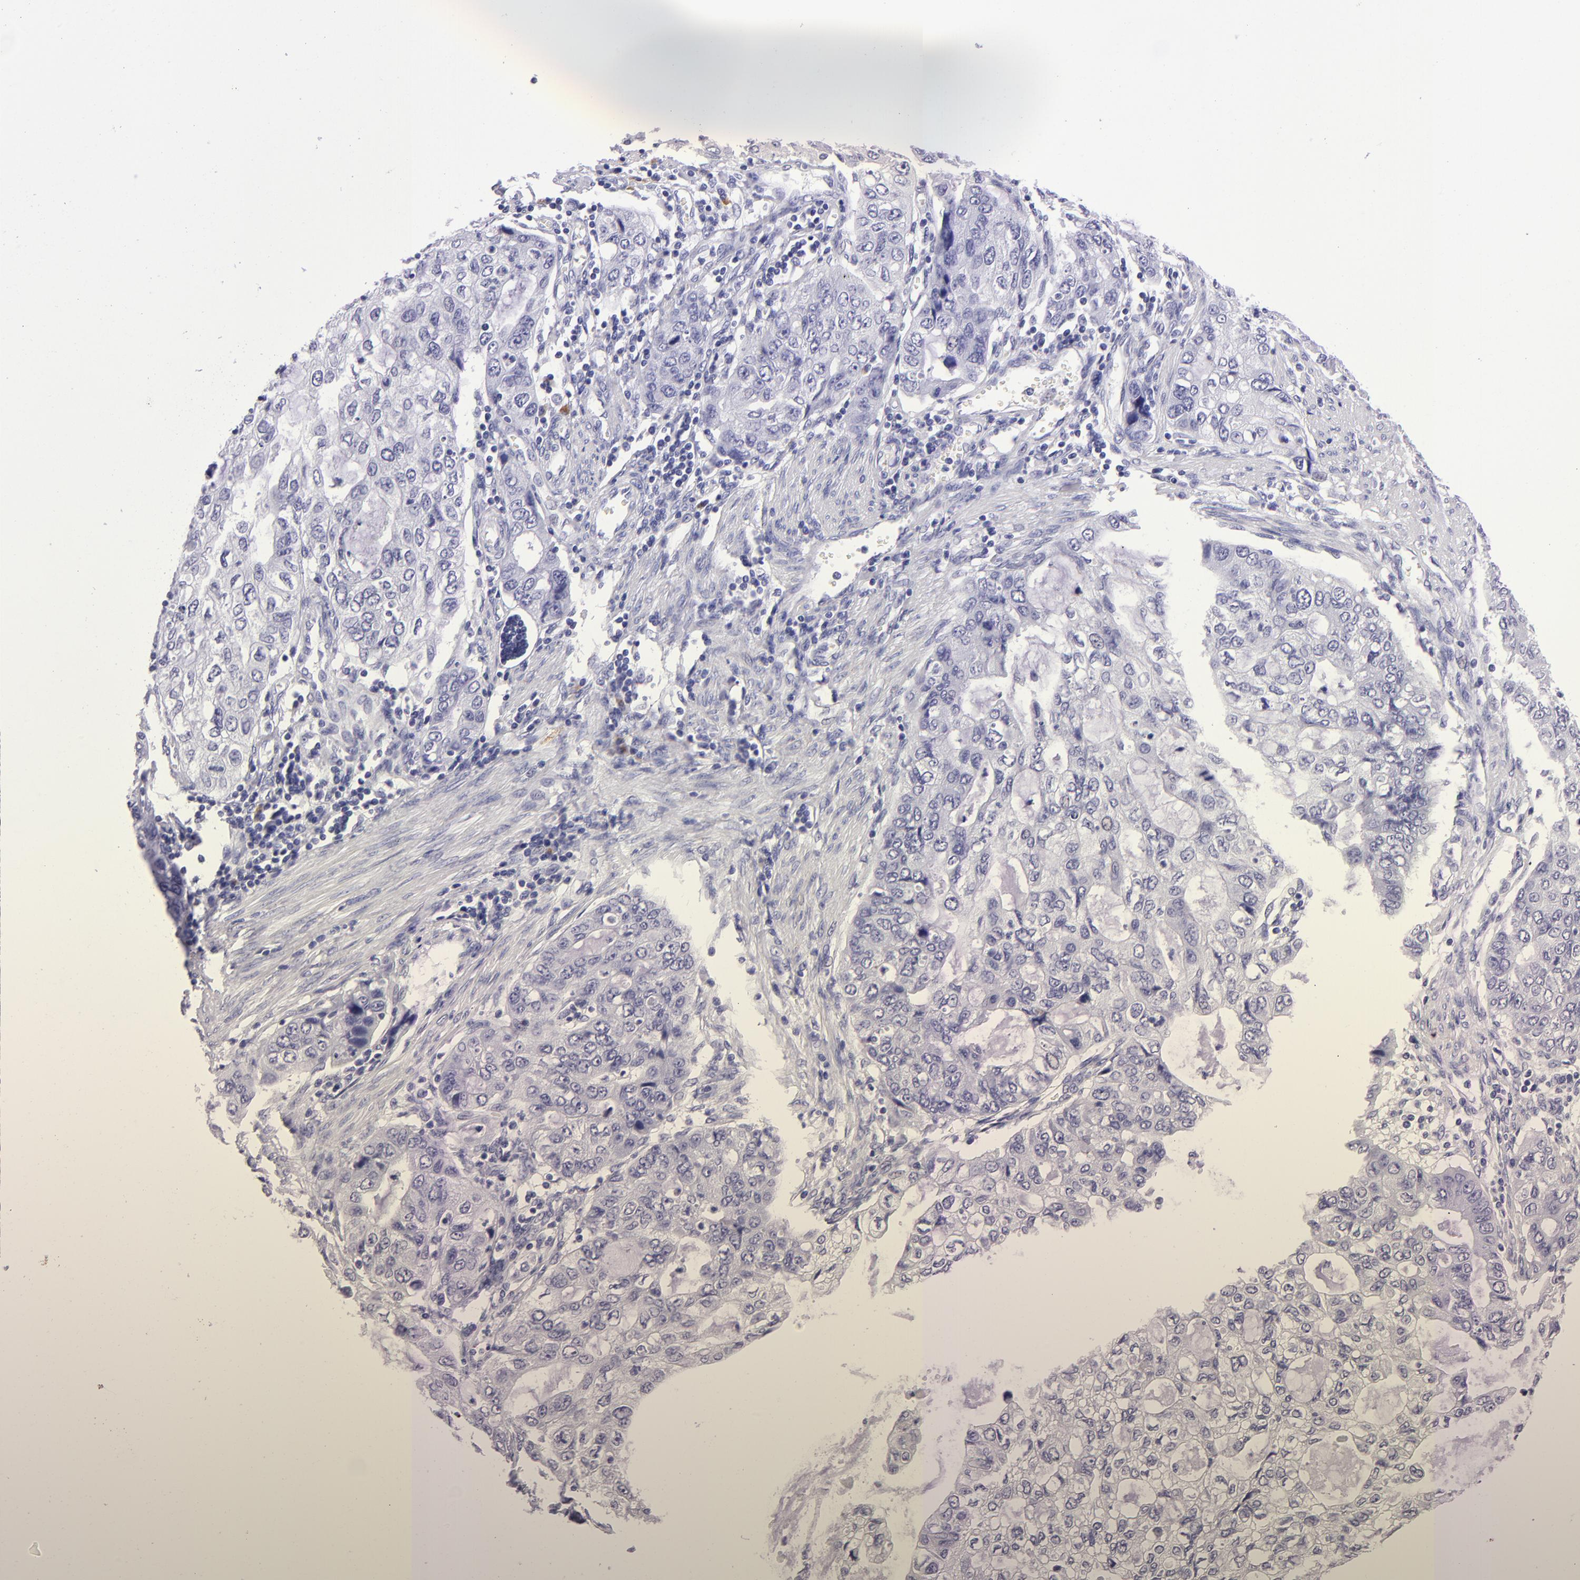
{"staining": {"intensity": "negative", "quantity": "none", "location": "none"}, "tissue": "stomach cancer", "cell_type": "Tumor cells", "image_type": "cancer", "snomed": [{"axis": "morphology", "description": "Adenocarcinoma, NOS"}, {"axis": "topography", "description": "Stomach, upper"}], "caption": "High power microscopy micrograph of an immunohistochemistry histopathology image of adenocarcinoma (stomach), revealing no significant expression in tumor cells.", "gene": "TYRP1", "patient": {"sex": "female", "age": 52}}